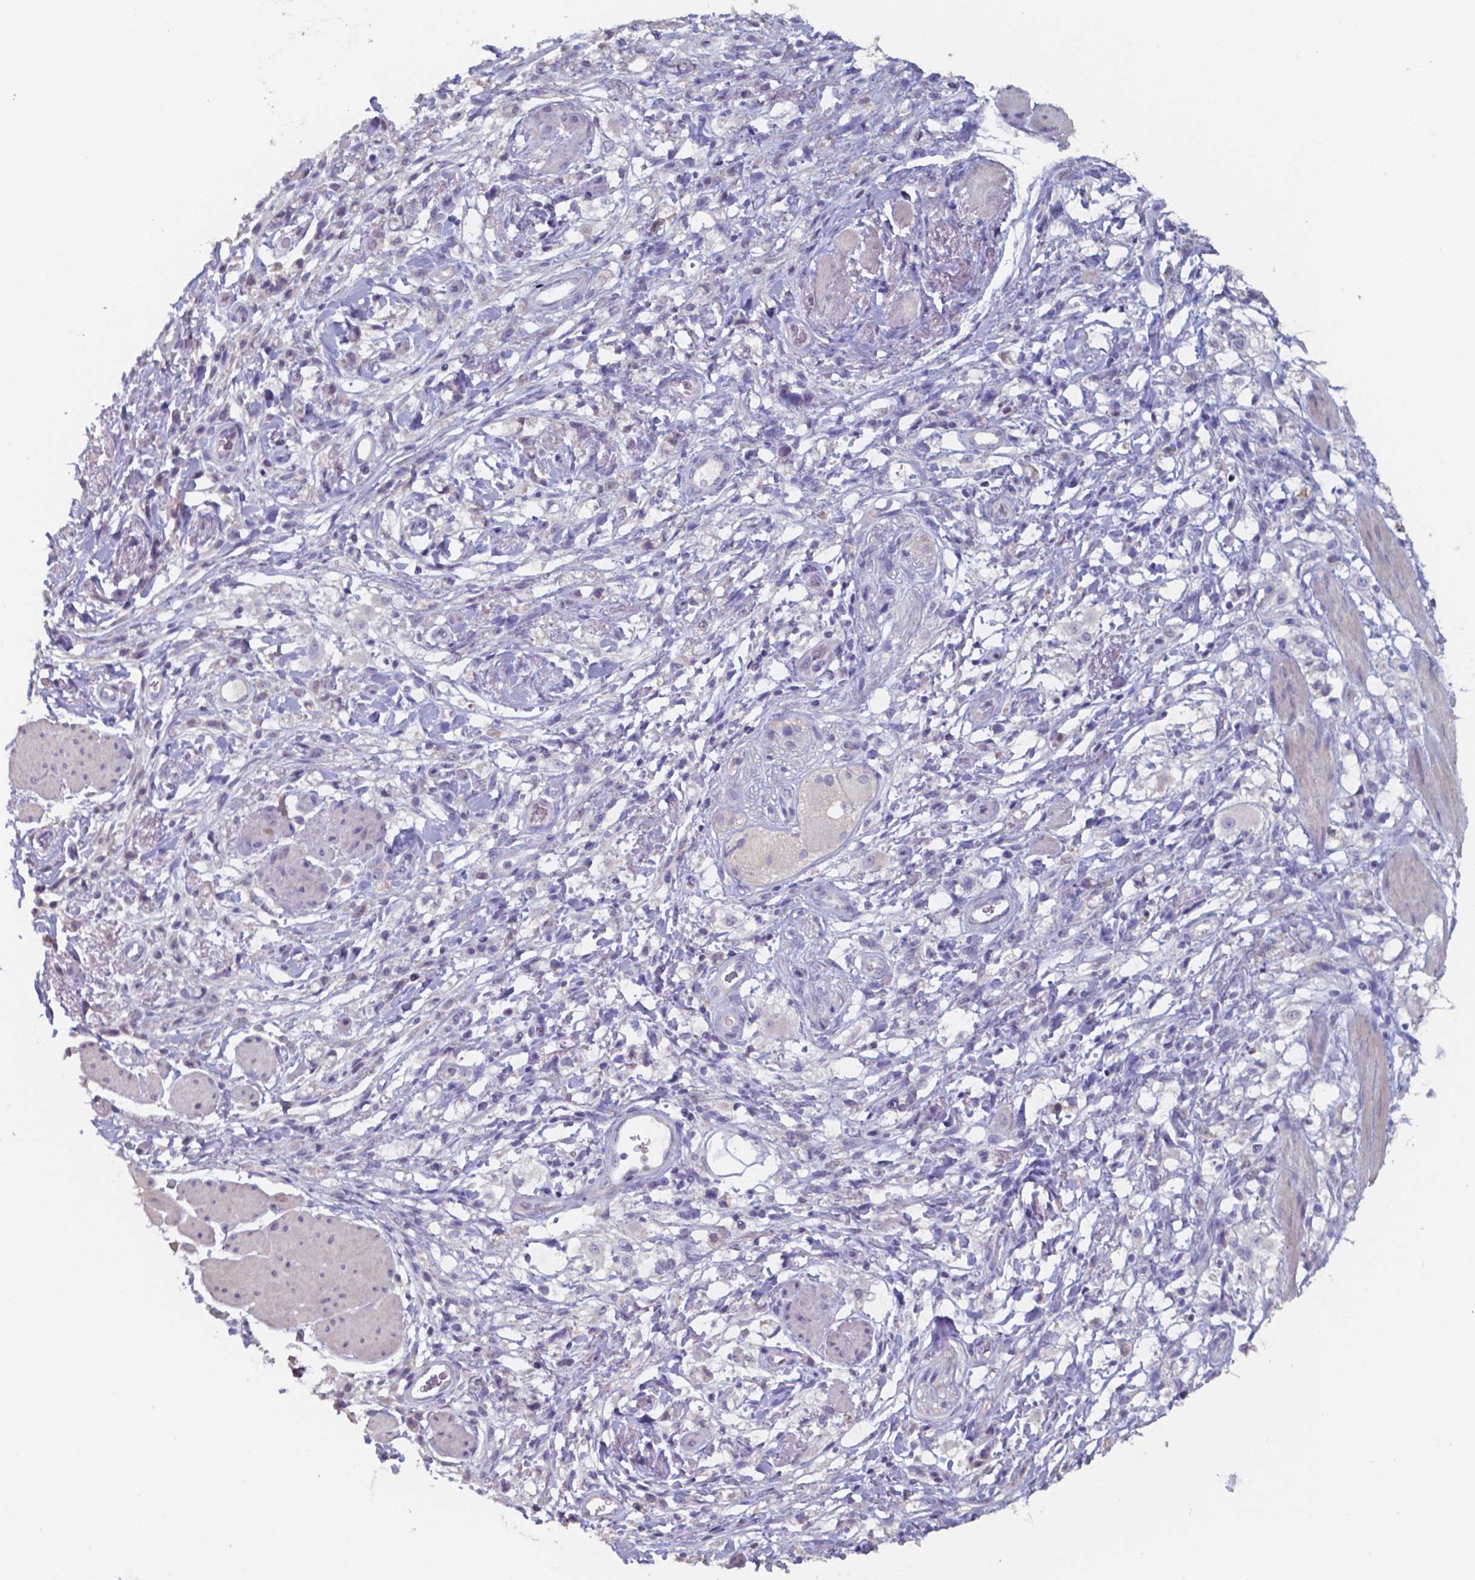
{"staining": {"intensity": "negative", "quantity": "none", "location": "none"}, "tissue": "stomach cancer", "cell_type": "Tumor cells", "image_type": "cancer", "snomed": [{"axis": "morphology", "description": "Adenocarcinoma, NOS"}, {"axis": "topography", "description": "Stomach"}], "caption": "High power microscopy image of an immunohistochemistry (IHC) micrograph of adenocarcinoma (stomach), revealing no significant expression in tumor cells.", "gene": "FOXJ1", "patient": {"sex": "female", "age": 60}}